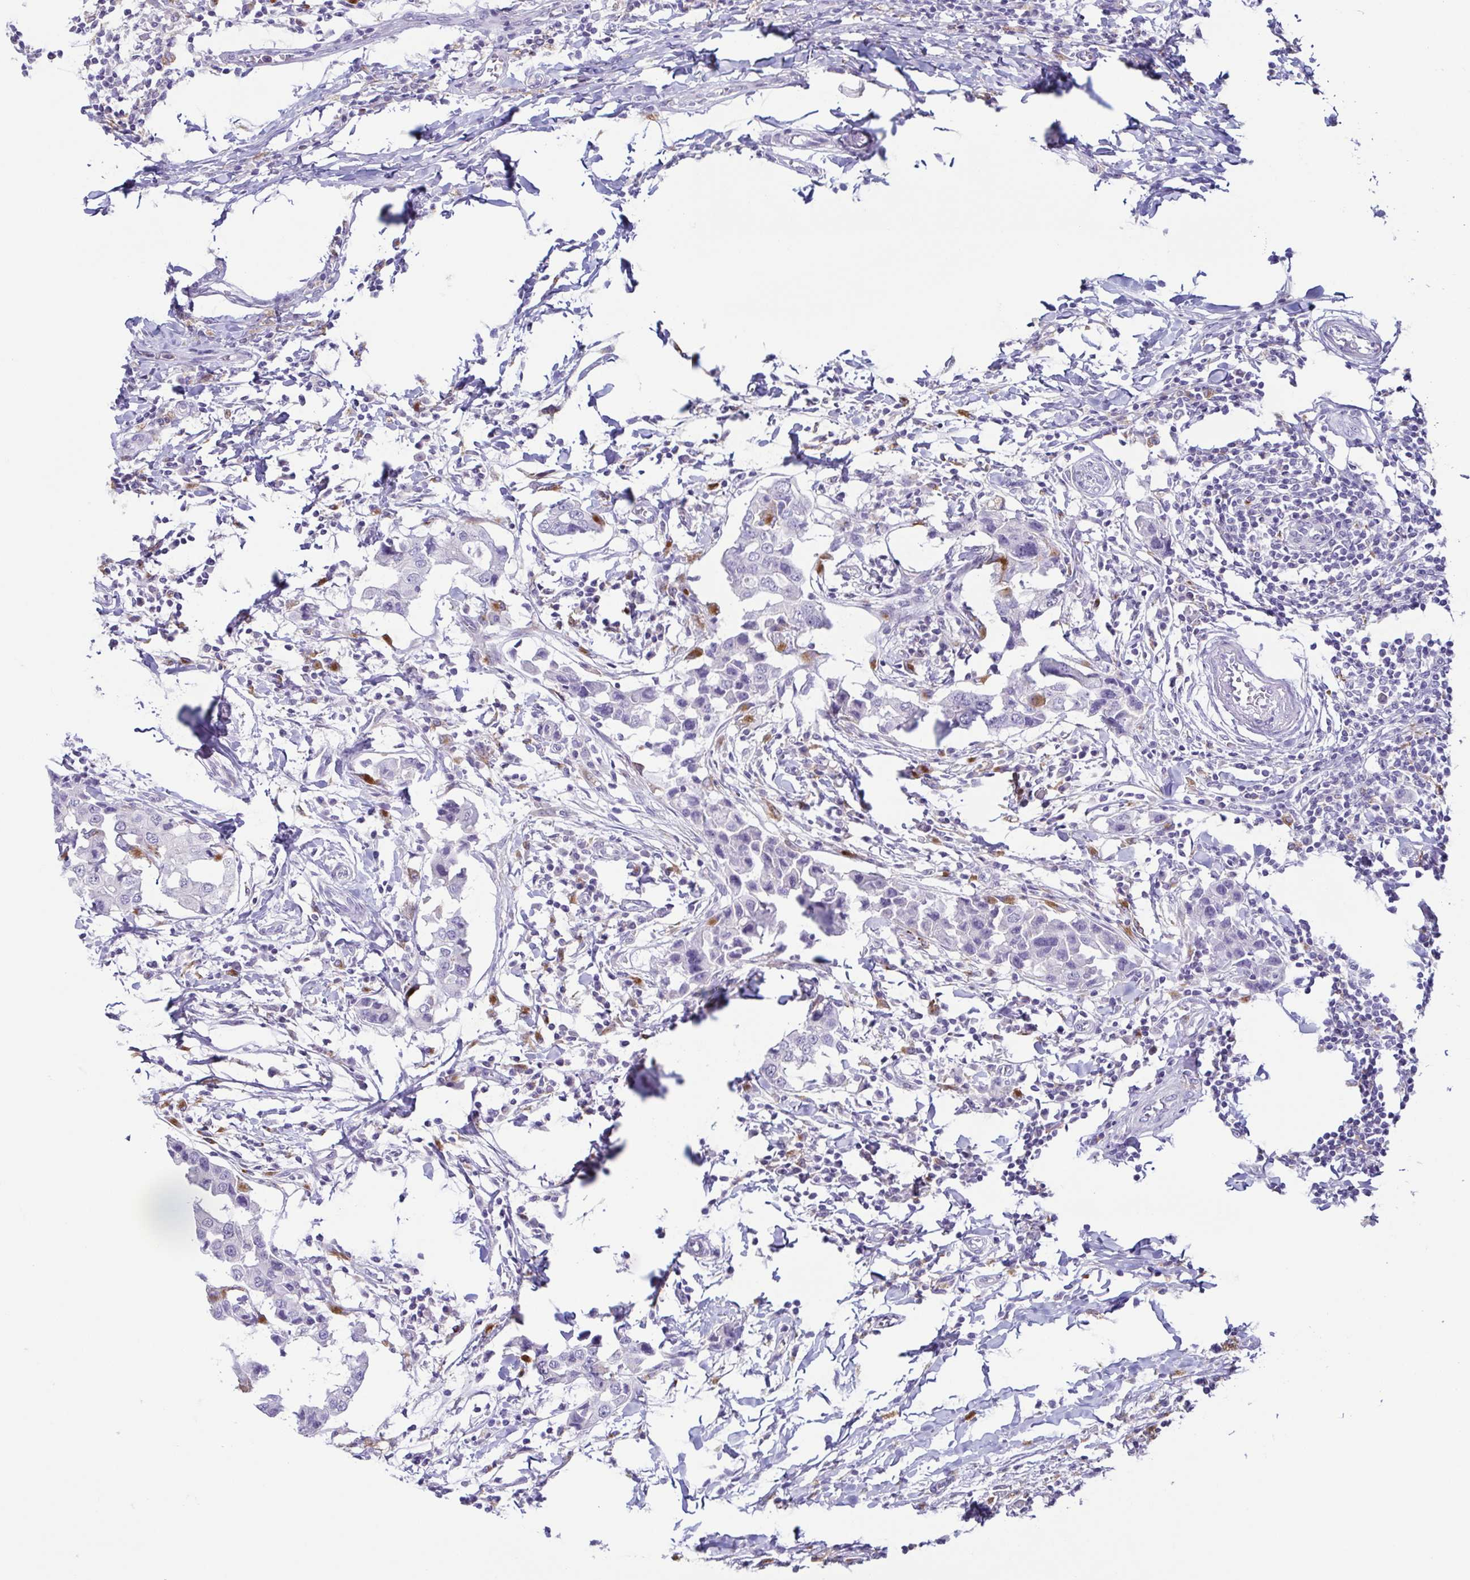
{"staining": {"intensity": "negative", "quantity": "none", "location": "none"}, "tissue": "breast cancer", "cell_type": "Tumor cells", "image_type": "cancer", "snomed": [{"axis": "morphology", "description": "Duct carcinoma"}, {"axis": "topography", "description": "Breast"}], "caption": "Immunohistochemistry micrograph of breast cancer stained for a protein (brown), which displays no staining in tumor cells.", "gene": "ATP6V1G2", "patient": {"sex": "female", "age": 27}}